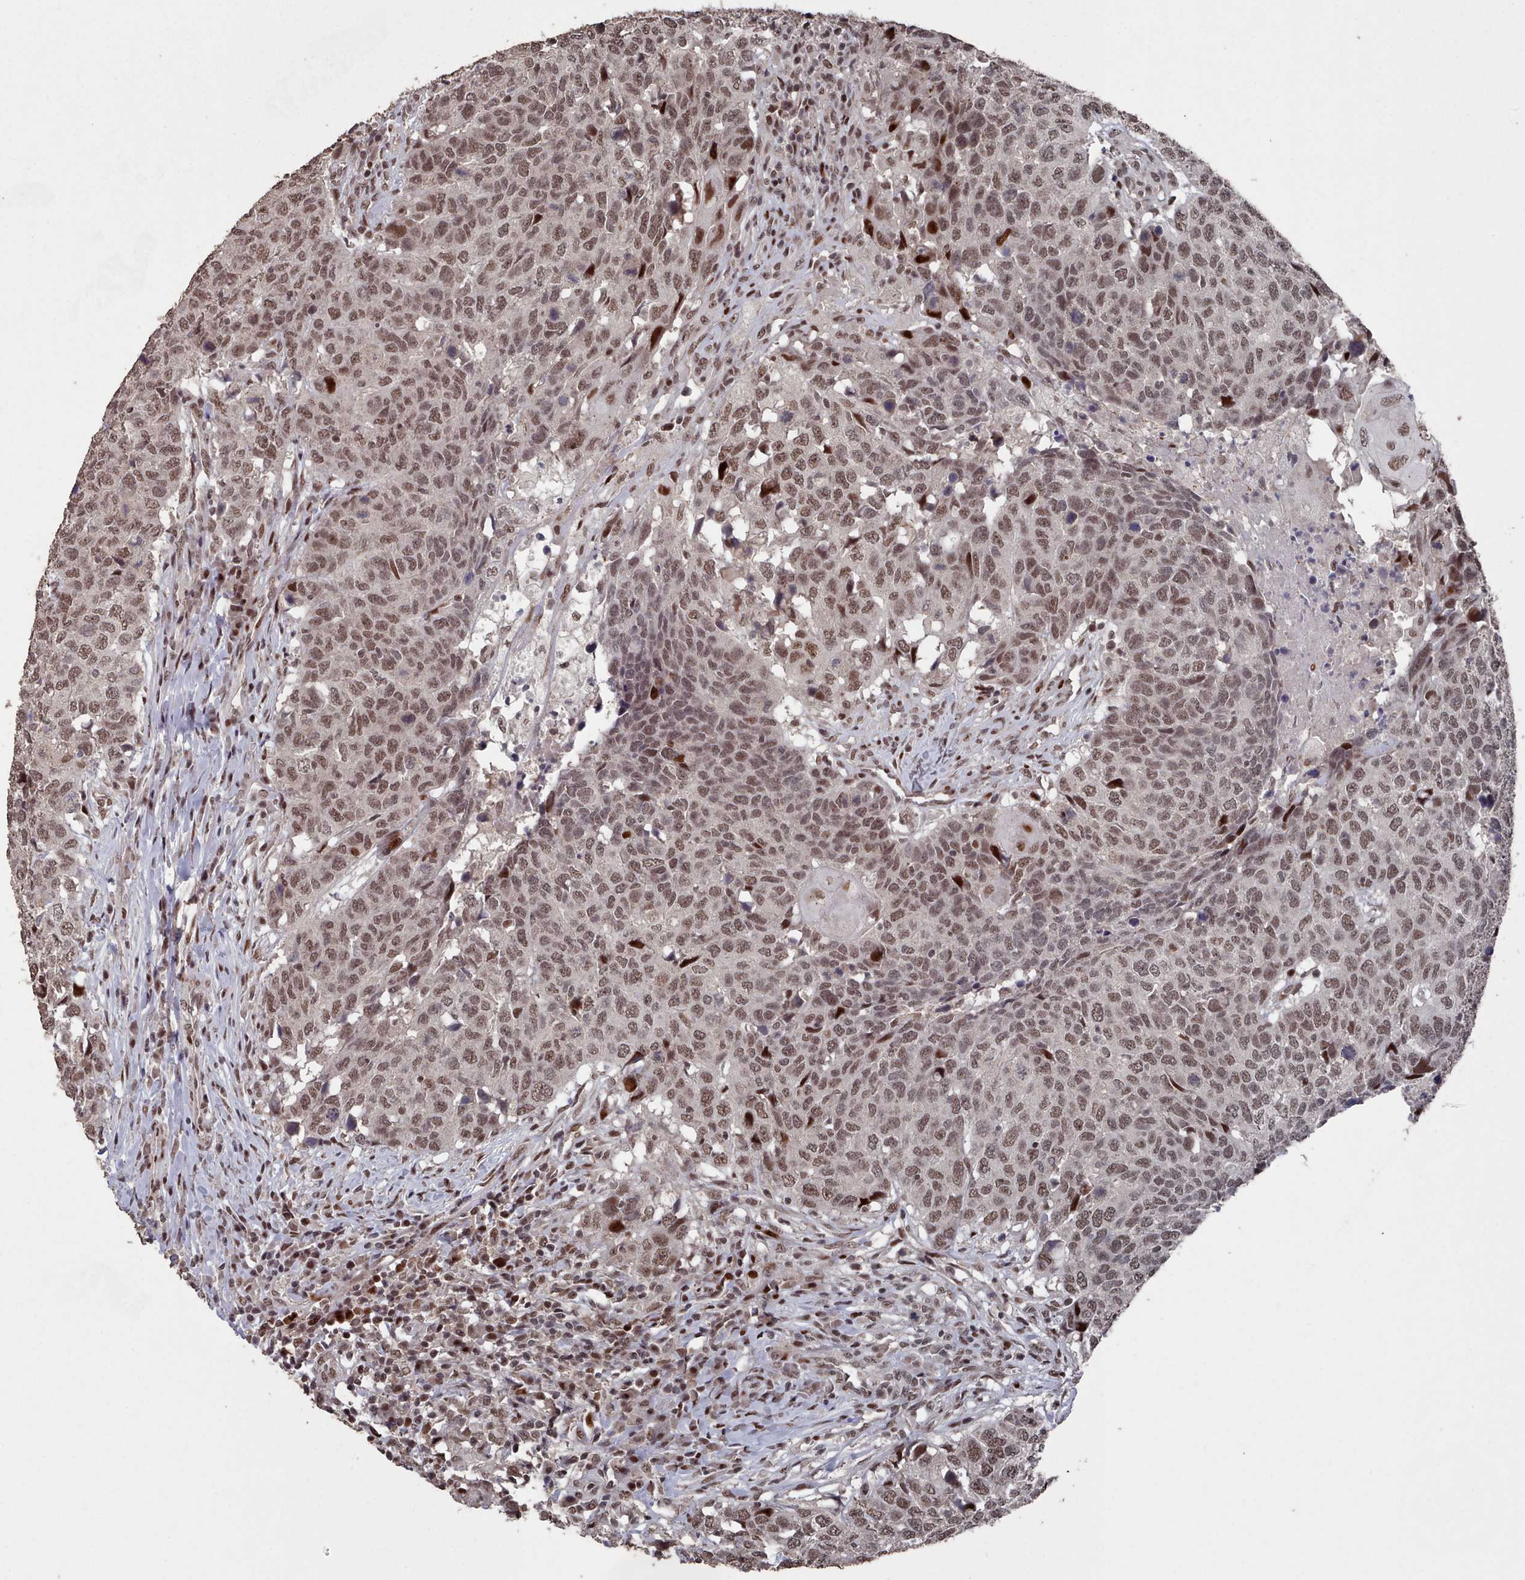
{"staining": {"intensity": "moderate", "quantity": ">75%", "location": "nuclear"}, "tissue": "head and neck cancer", "cell_type": "Tumor cells", "image_type": "cancer", "snomed": [{"axis": "morphology", "description": "Normal tissue, NOS"}, {"axis": "morphology", "description": "Squamous cell carcinoma, NOS"}, {"axis": "topography", "description": "Skeletal muscle"}, {"axis": "topography", "description": "Vascular tissue"}, {"axis": "topography", "description": "Peripheral nerve tissue"}, {"axis": "topography", "description": "Head-Neck"}], "caption": "A high-resolution photomicrograph shows IHC staining of head and neck squamous cell carcinoma, which shows moderate nuclear expression in about >75% of tumor cells.", "gene": "PNRC2", "patient": {"sex": "male", "age": 66}}